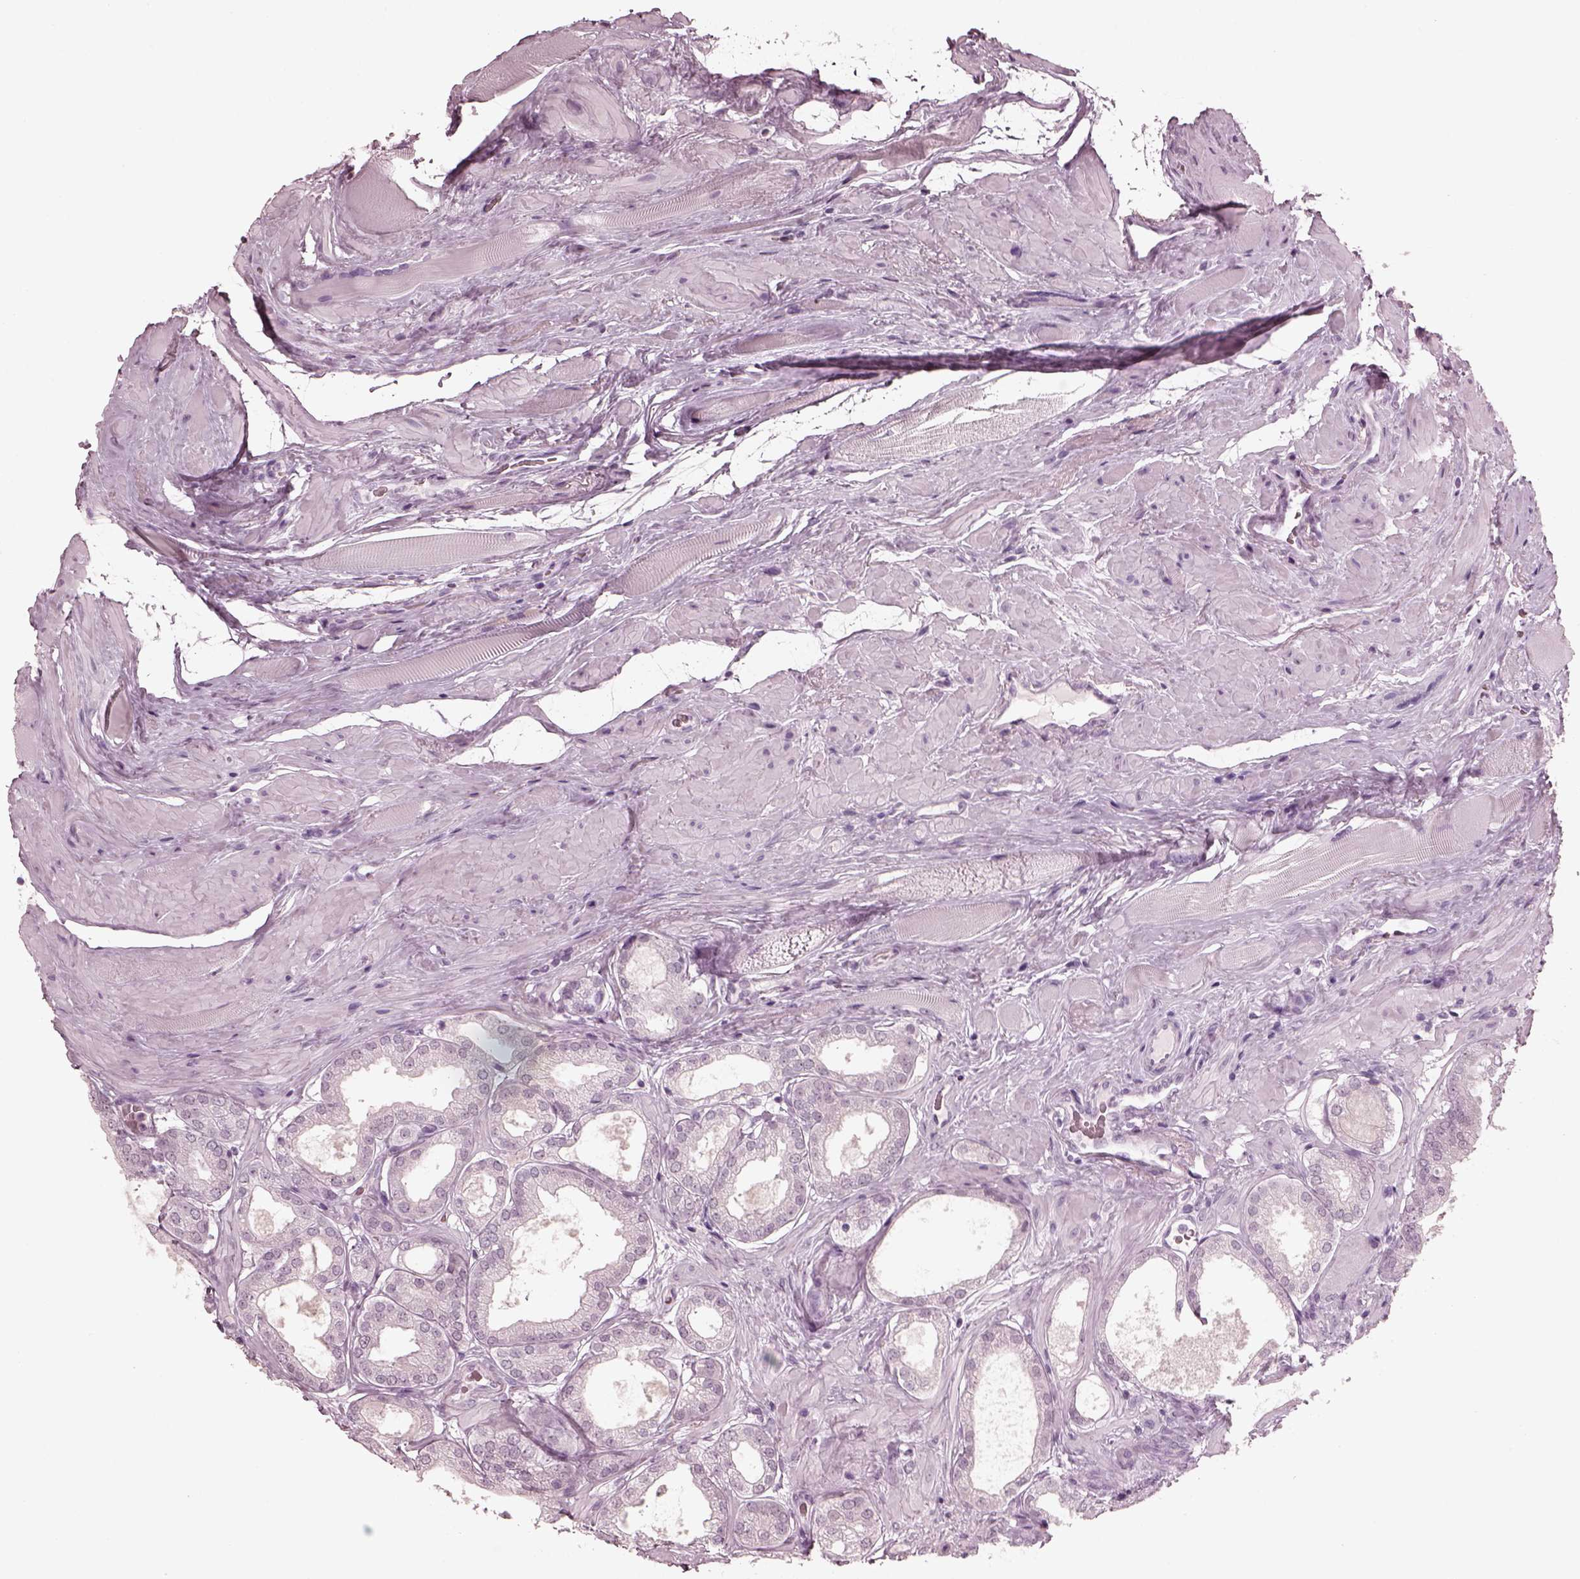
{"staining": {"intensity": "negative", "quantity": "none", "location": "none"}, "tissue": "prostate cancer", "cell_type": "Tumor cells", "image_type": "cancer", "snomed": [{"axis": "morphology", "description": "Adenocarcinoma, NOS"}, {"axis": "topography", "description": "Prostate"}], "caption": "An immunohistochemistry (IHC) image of prostate cancer (adenocarcinoma) is shown. There is no staining in tumor cells of prostate cancer (adenocarcinoma).", "gene": "C2orf81", "patient": {"sex": "male", "age": 63}}